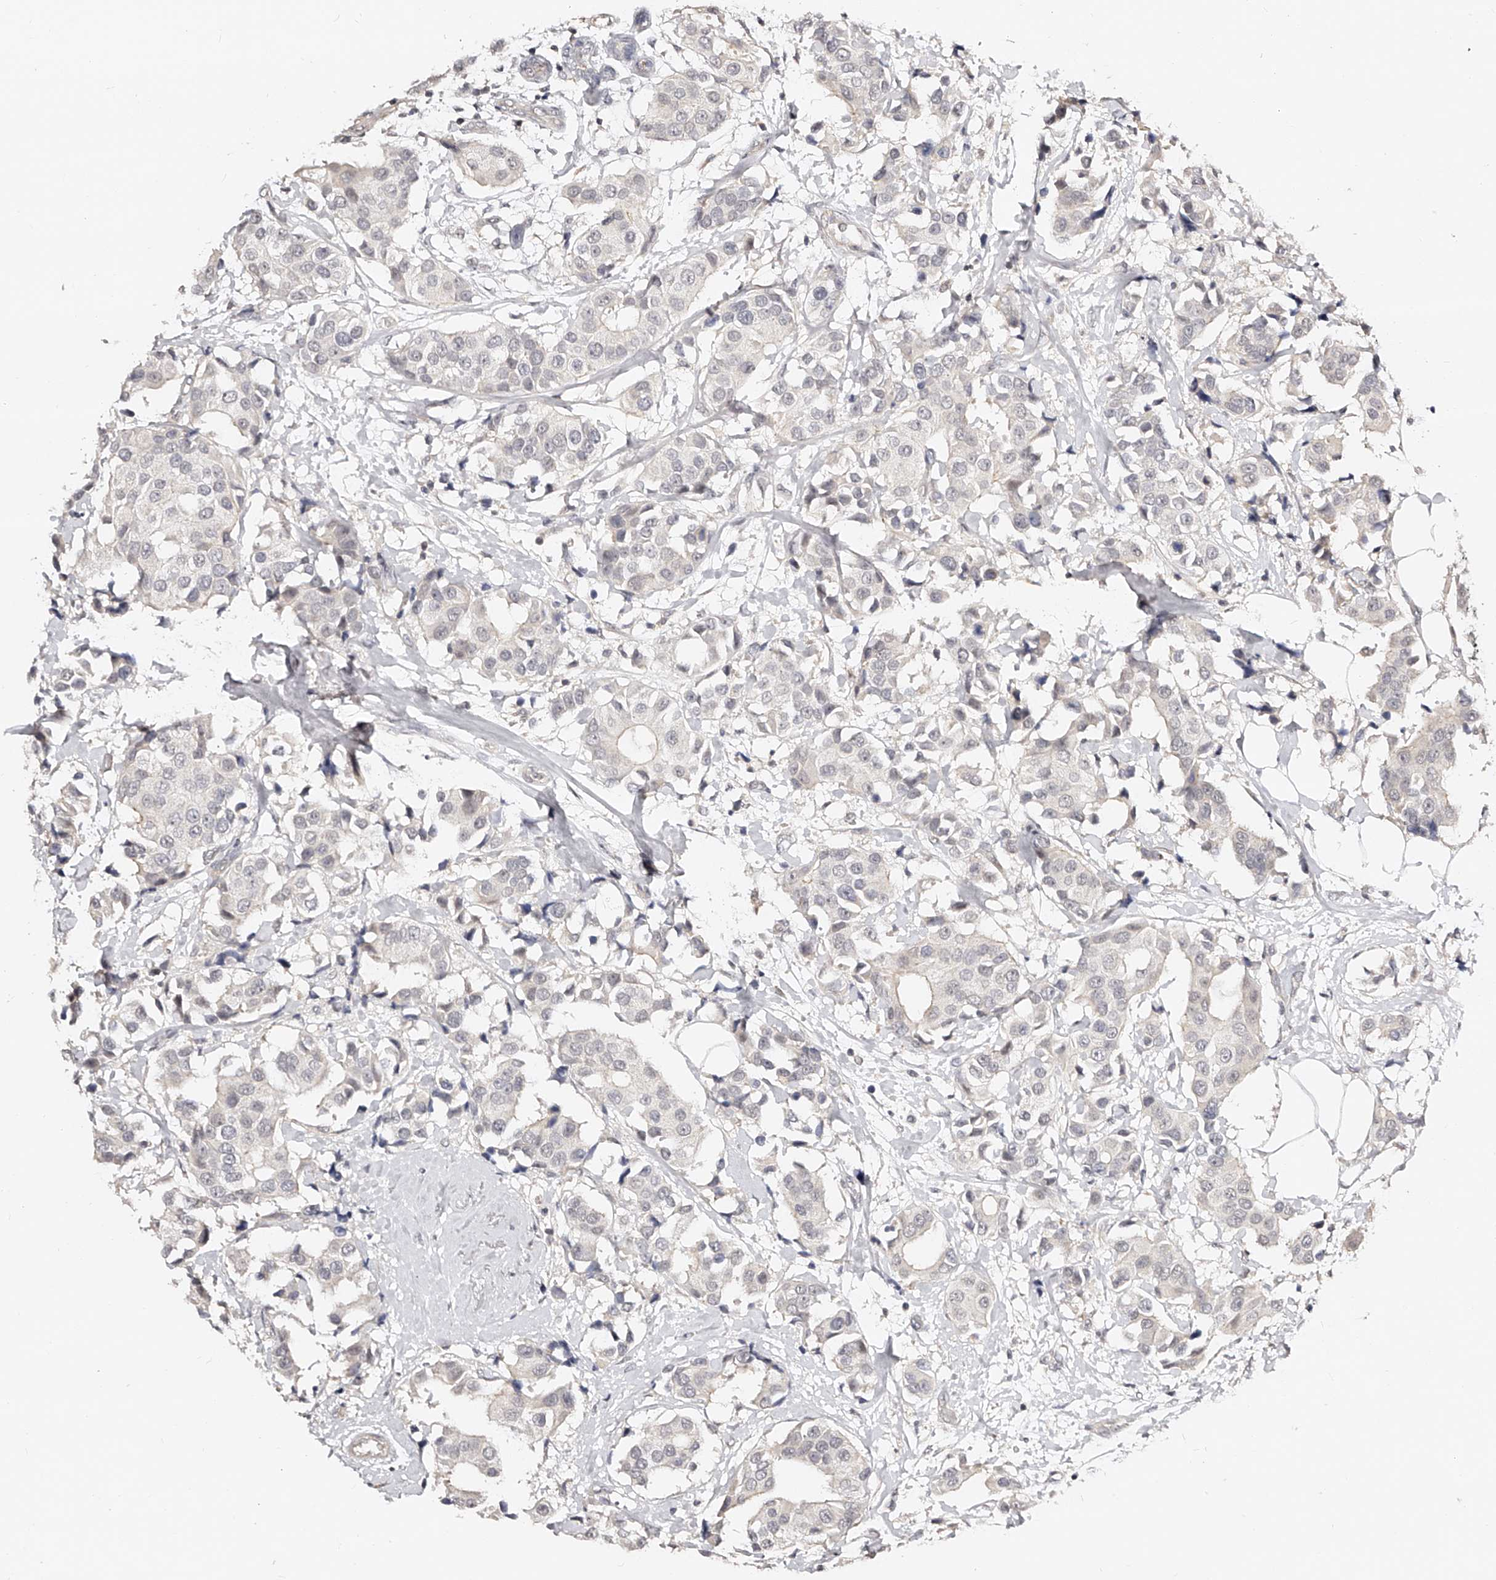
{"staining": {"intensity": "negative", "quantity": "none", "location": "none"}, "tissue": "breast cancer", "cell_type": "Tumor cells", "image_type": "cancer", "snomed": [{"axis": "morphology", "description": "Normal tissue, NOS"}, {"axis": "morphology", "description": "Duct carcinoma"}, {"axis": "topography", "description": "Breast"}], "caption": "This is an immunohistochemistry (IHC) histopathology image of human breast cancer. There is no expression in tumor cells.", "gene": "ZNF789", "patient": {"sex": "female", "age": 39}}